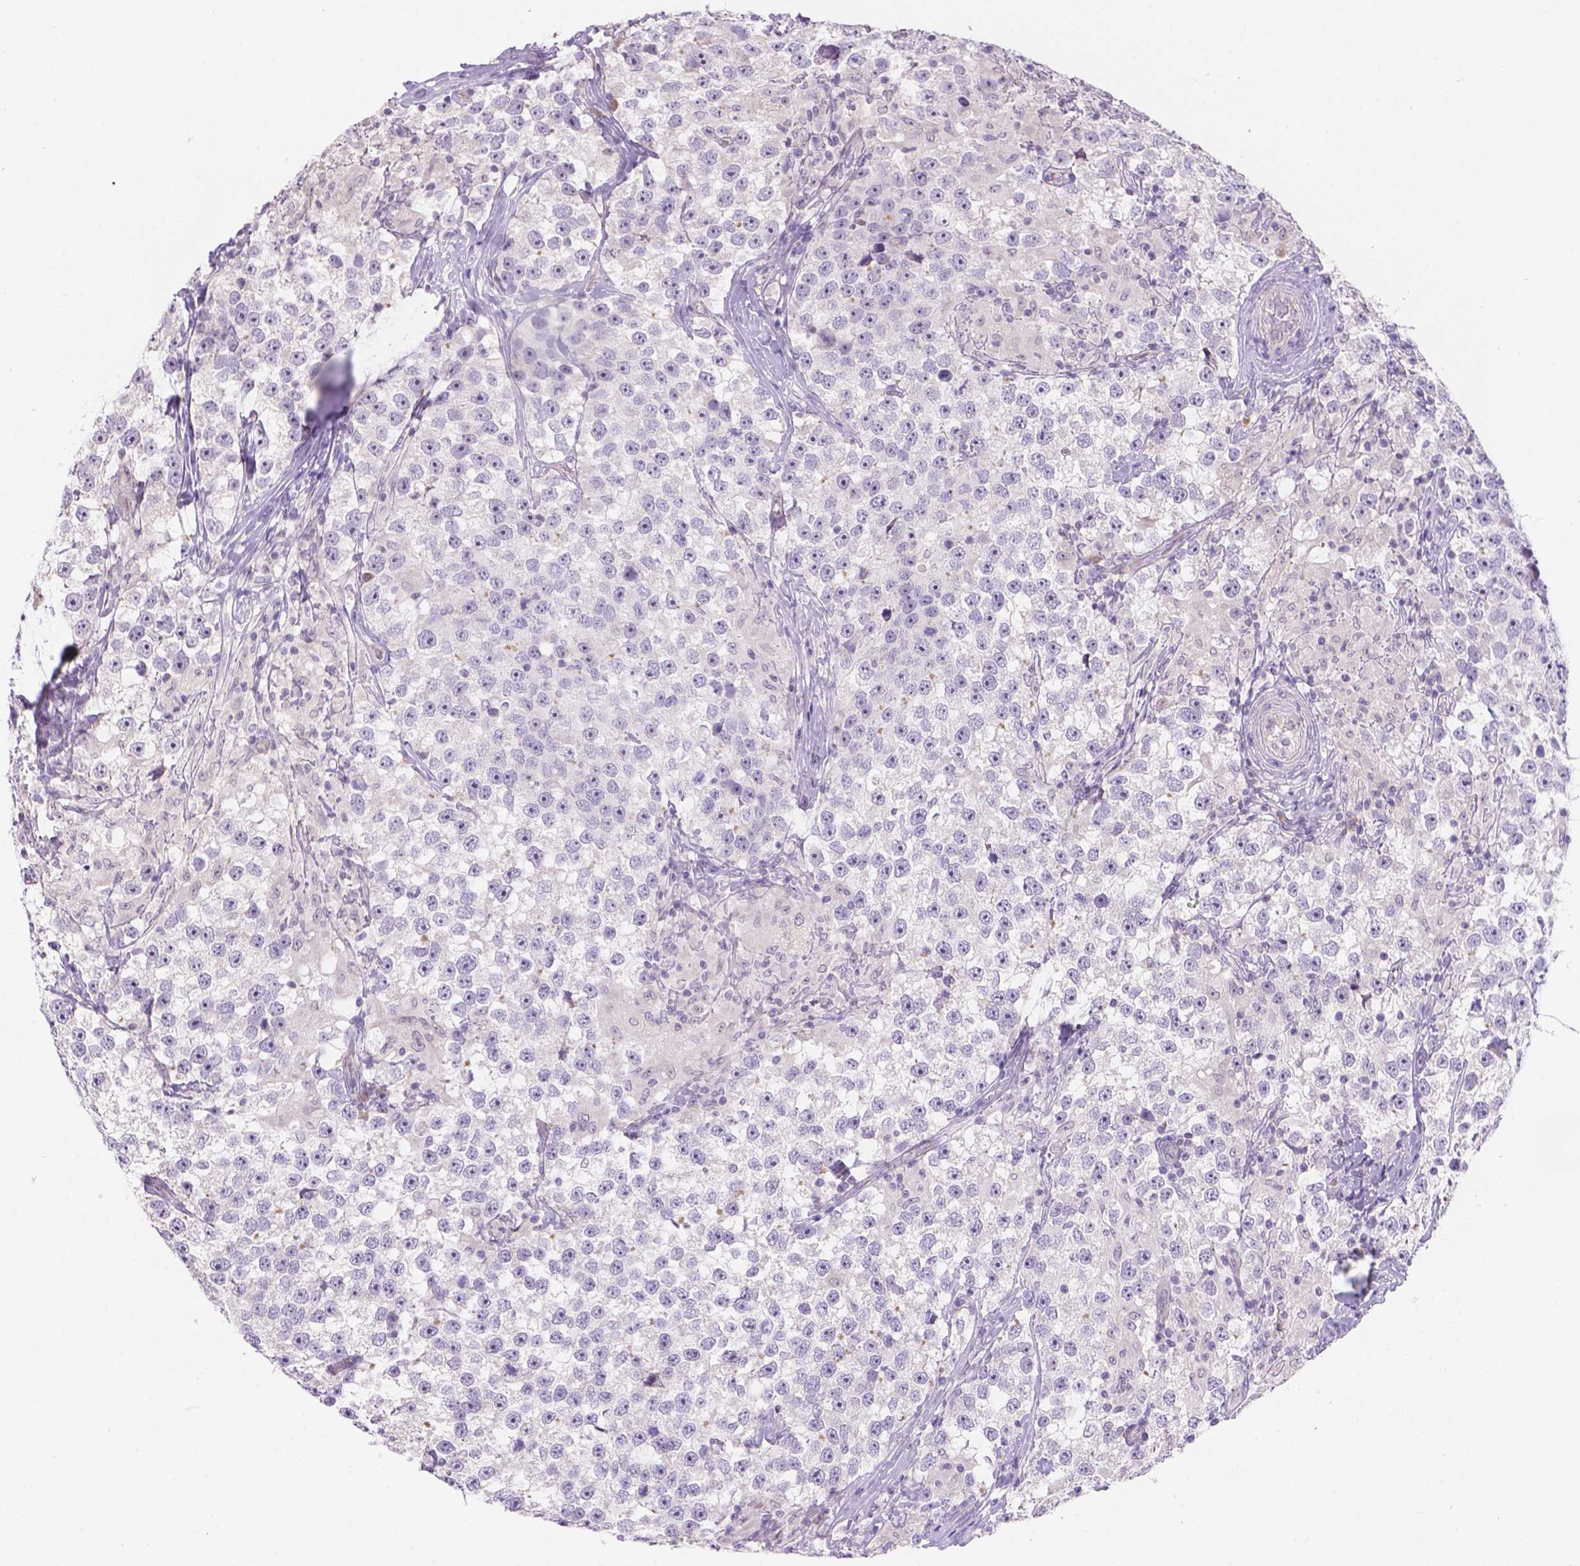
{"staining": {"intensity": "negative", "quantity": "none", "location": "none"}, "tissue": "testis cancer", "cell_type": "Tumor cells", "image_type": "cancer", "snomed": [{"axis": "morphology", "description": "Seminoma, NOS"}, {"axis": "topography", "description": "Testis"}], "caption": "IHC of human seminoma (testis) exhibits no positivity in tumor cells.", "gene": "CD96", "patient": {"sex": "male", "age": 46}}